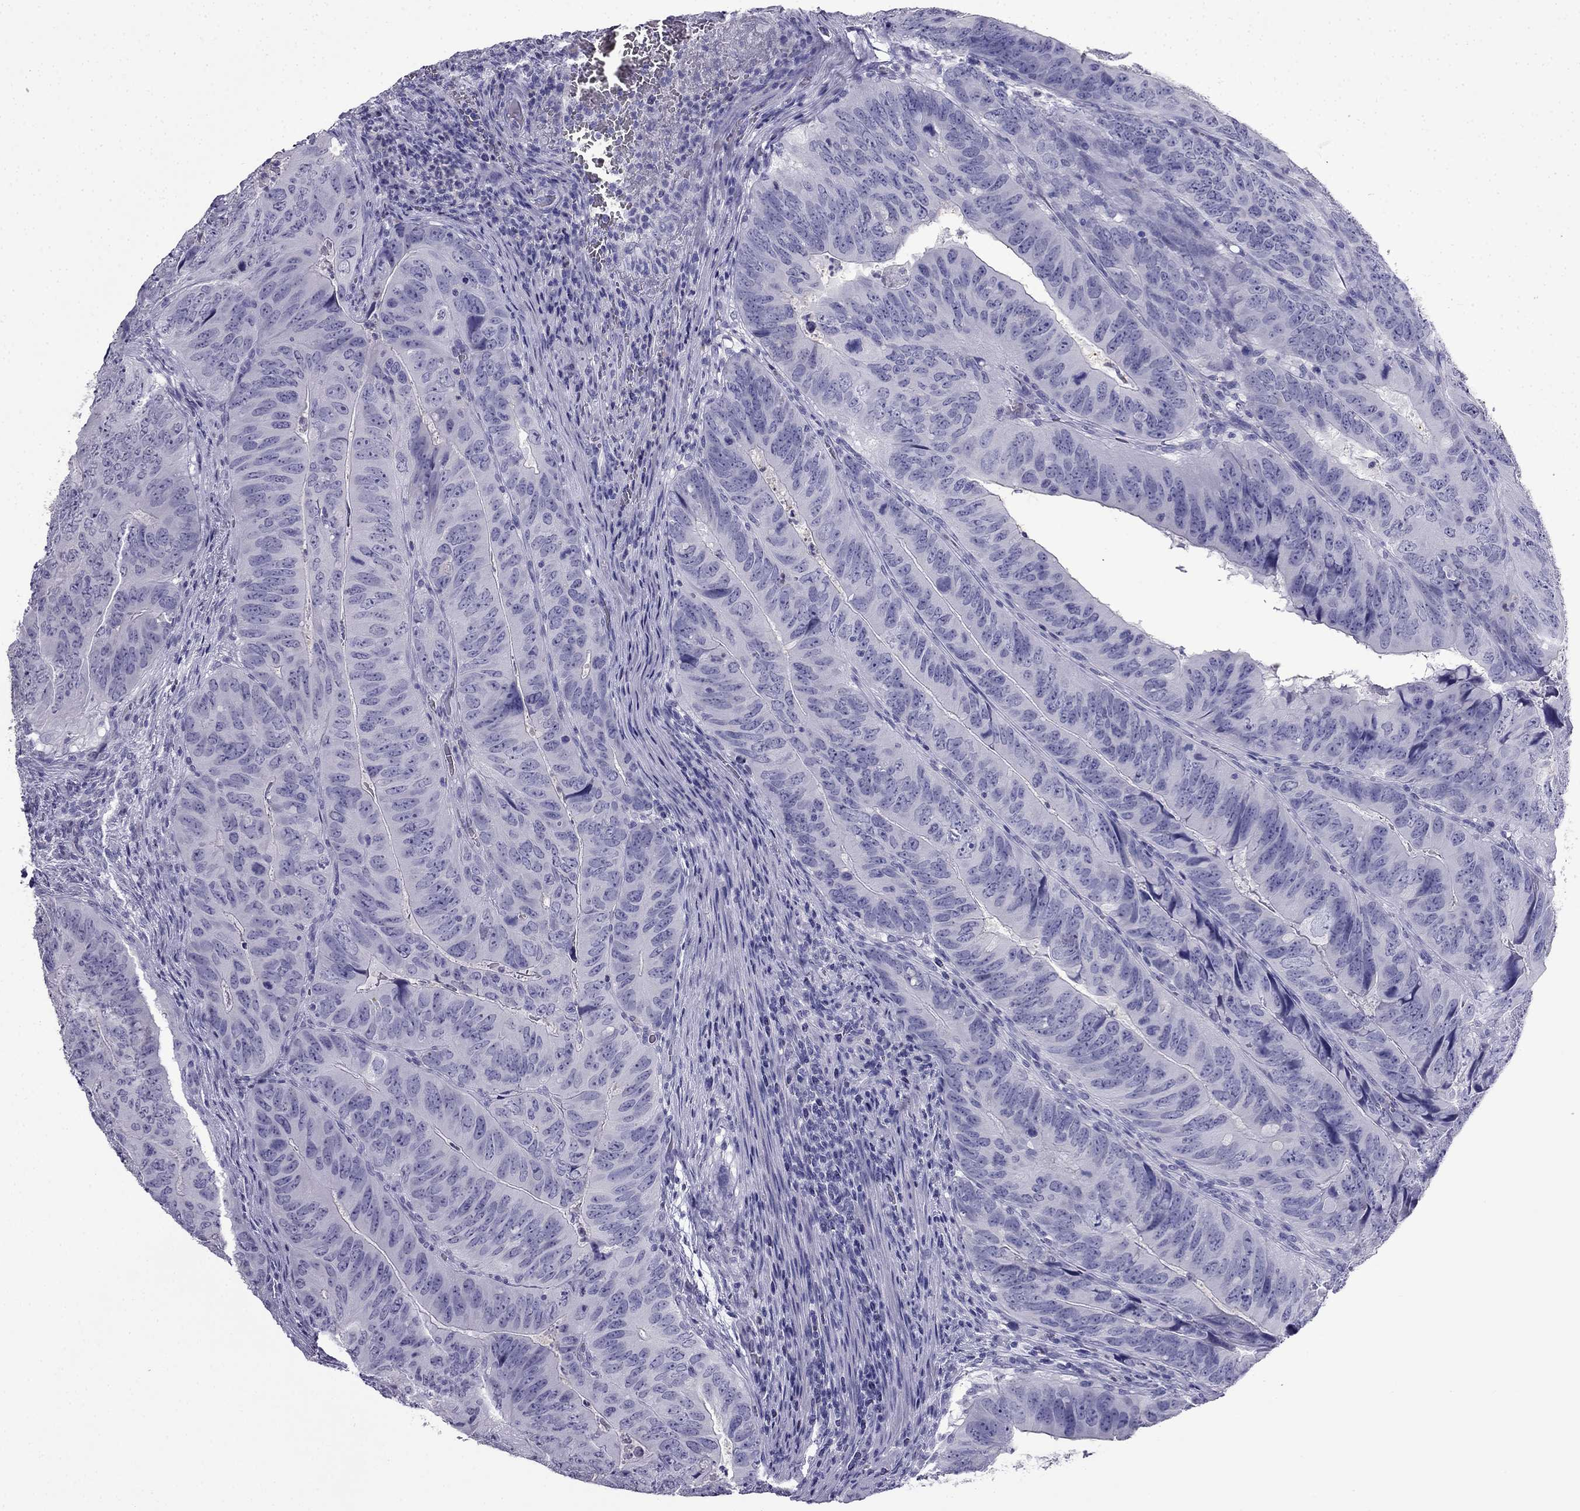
{"staining": {"intensity": "negative", "quantity": "none", "location": "none"}, "tissue": "colorectal cancer", "cell_type": "Tumor cells", "image_type": "cancer", "snomed": [{"axis": "morphology", "description": "Adenocarcinoma, NOS"}, {"axis": "topography", "description": "Colon"}], "caption": "An IHC image of adenocarcinoma (colorectal) is shown. There is no staining in tumor cells of adenocarcinoma (colorectal). The staining was performed using DAB to visualize the protein expression in brown, while the nuclei were stained in blue with hematoxylin (Magnification: 20x).", "gene": "CDHR4", "patient": {"sex": "male", "age": 79}}